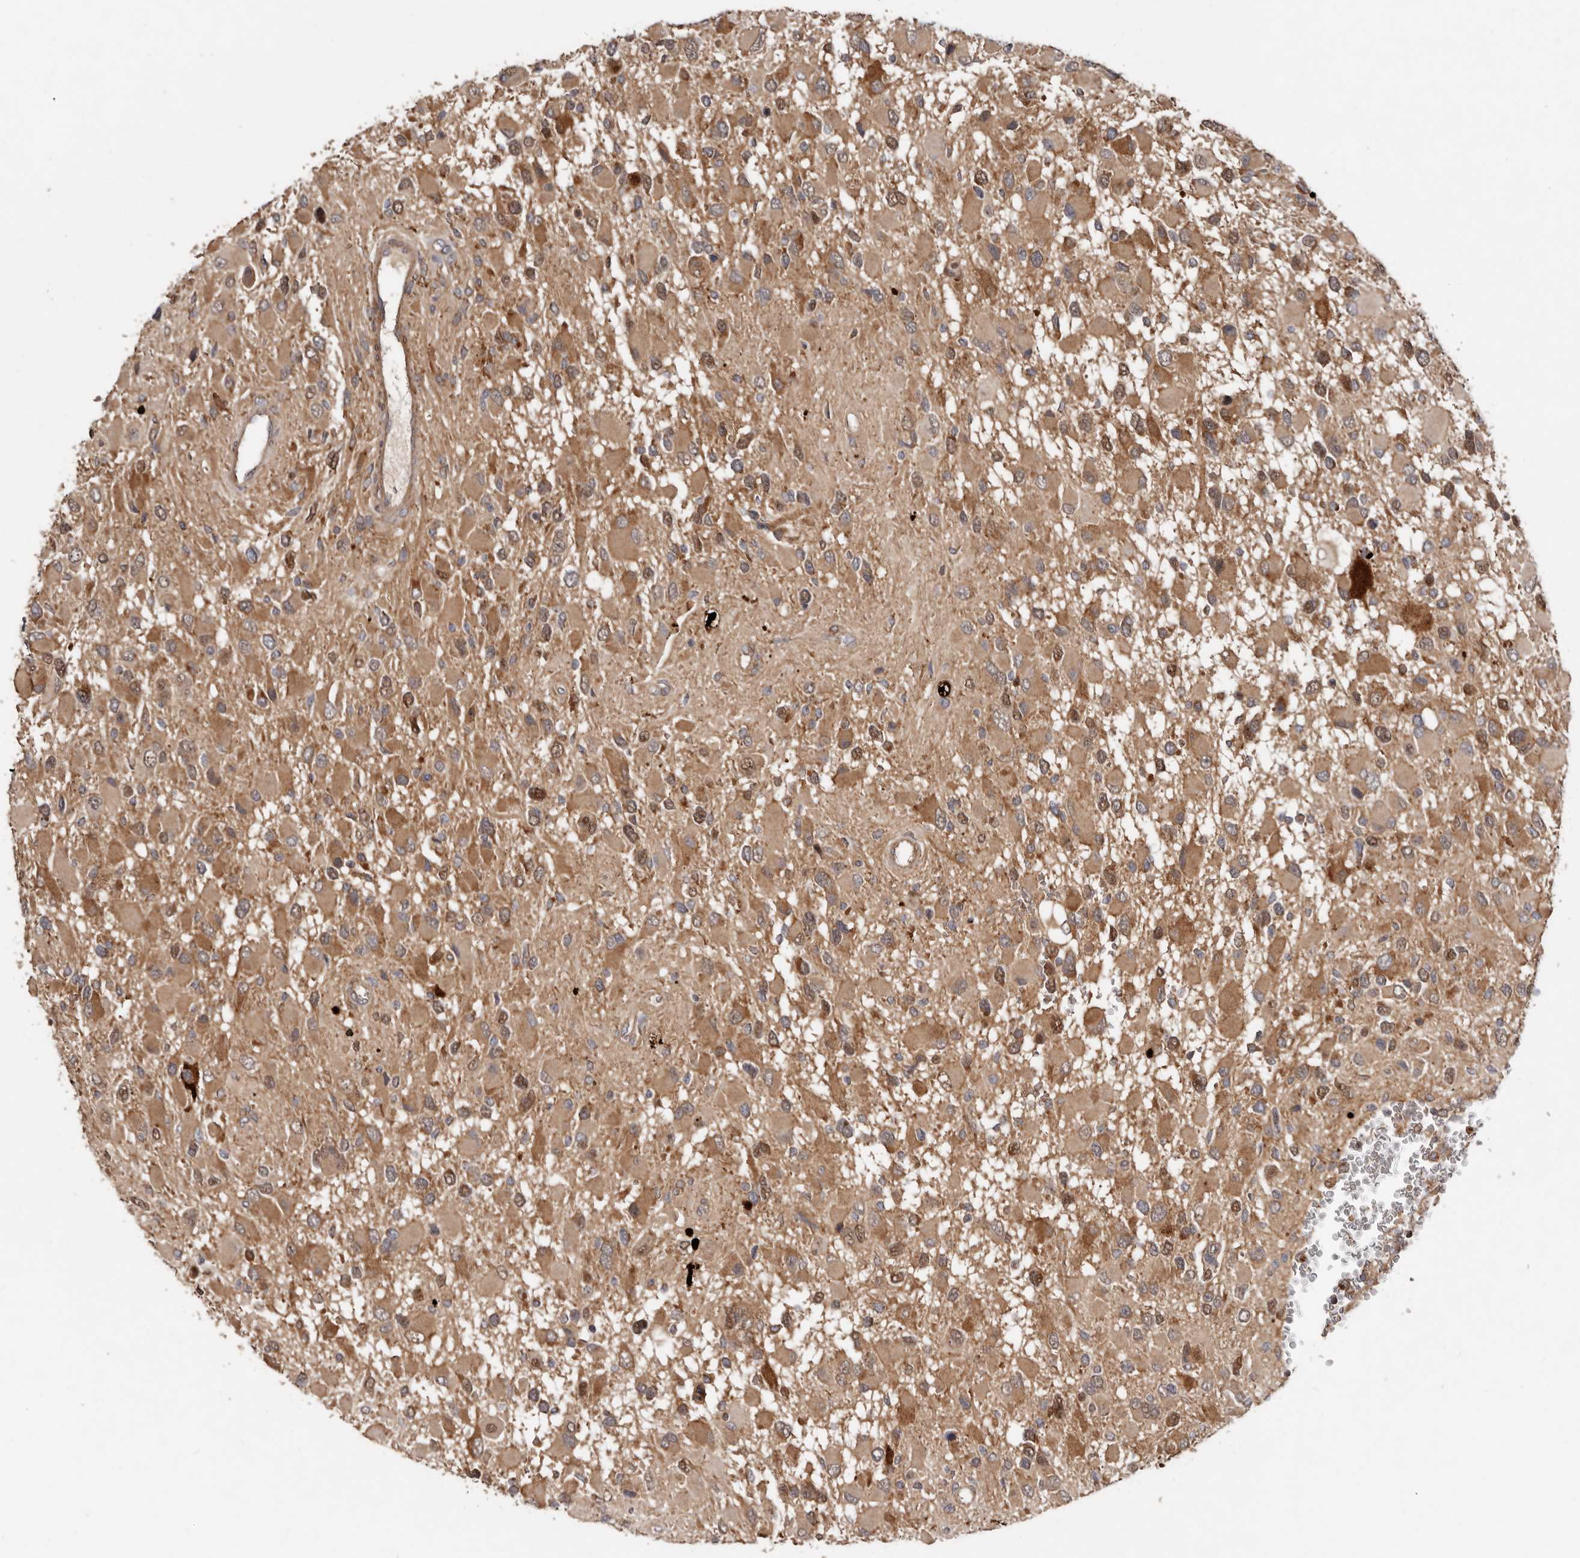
{"staining": {"intensity": "moderate", "quantity": ">75%", "location": "cytoplasmic/membranous"}, "tissue": "glioma", "cell_type": "Tumor cells", "image_type": "cancer", "snomed": [{"axis": "morphology", "description": "Glioma, malignant, High grade"}, {"axis": "topography", "description": "Brain"}], "caption": "Protein staining of glioma tissue displays moderate cytoplasmic/membranous staining in about >75% of tumor cells. (brown staining indicates protein expression, while blue staining denotes nuclei).", "gene": "GOT1L1", "patient": {"sex": "male", "age": 53}}